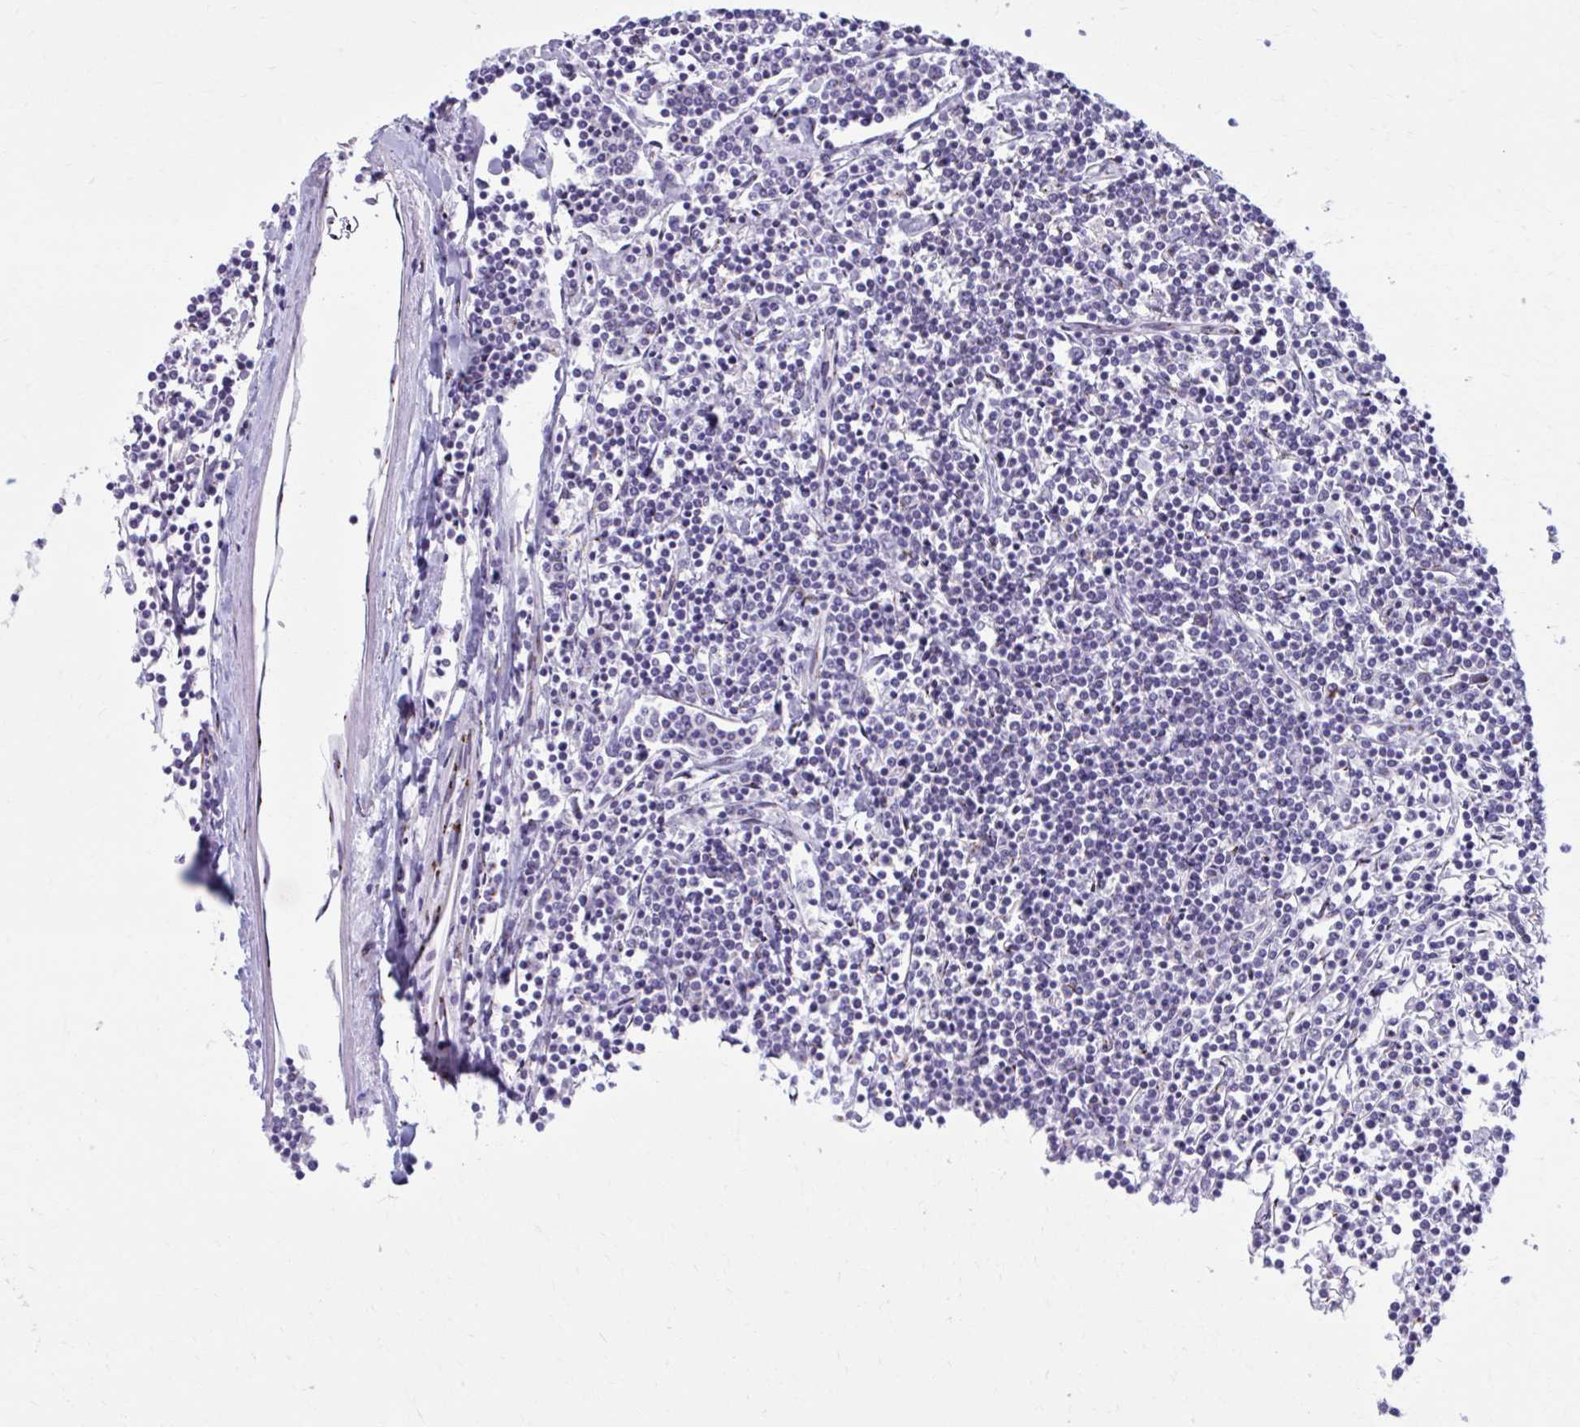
{"staining": {"intensity": "negative", "quantity": "none", "location": "none"}, "tissue": "lymphoma", "cell_type": "Tumor cells", "image_type": "cancer", "snomed": [{"axis": "morphology", "description": "Malignant lymphoma, non-Hodgkin's type, Low grade"}, {"axis": "topography", "description": "Spleen"}], "caption": "This is a micrograph of IHC staining of malignant lymphoma, non-Hodgkin's type (low-grade), which shows no positivity in tumor cells.", "gene": "ZNF682", "patient": {"sex": "female", "age": 19}}